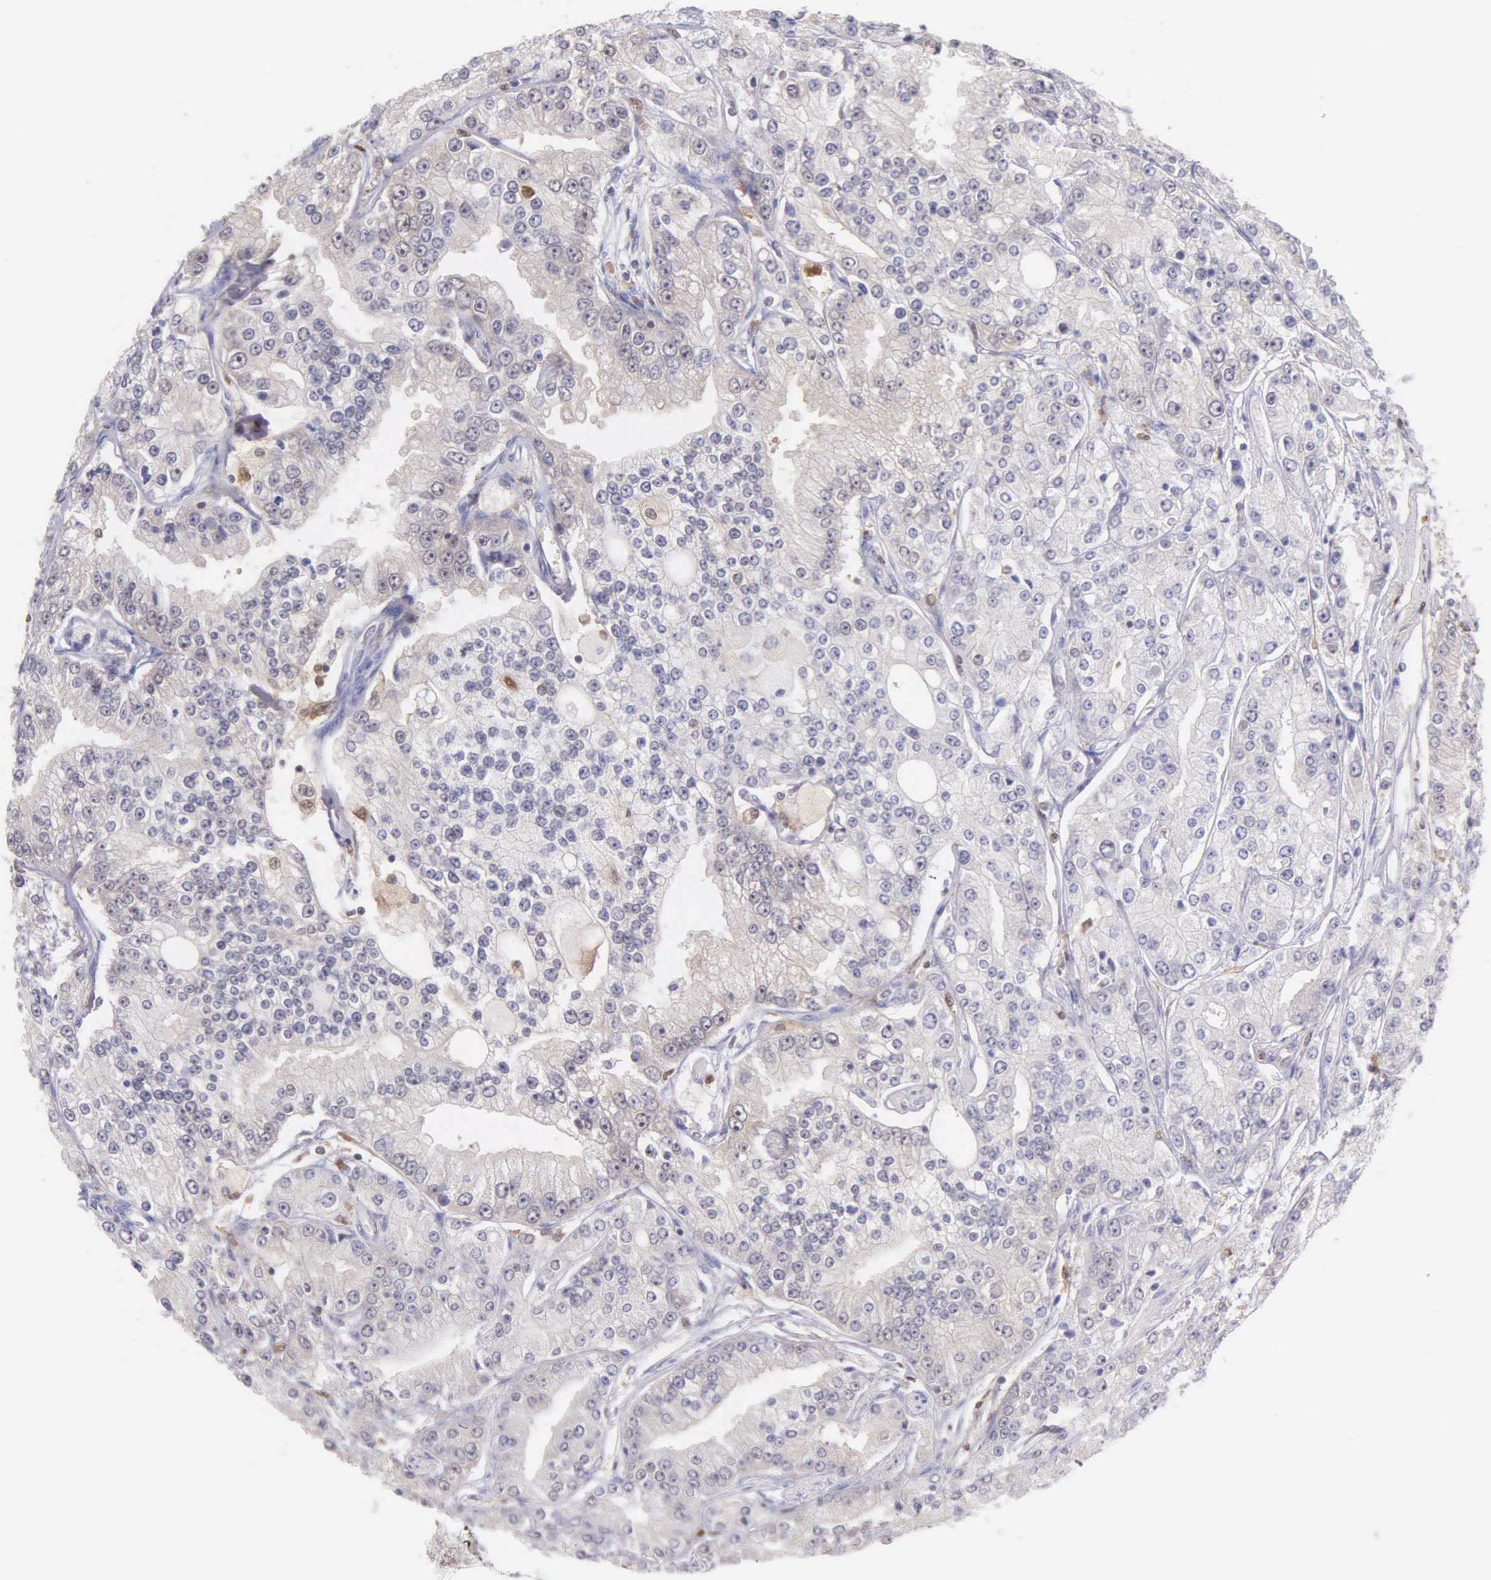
{"staining": {"intensity": "weak", "quantity": "<25%", "location": "cytoplasmic/membranous"}, "tissue": "prostate cancer", "cell_type": "Tumor cells", "image_type": "cancer", "snomed": [{"axis": "morphology", "description": "Adenocarcinoma, Medium grade"}, {"axis": "topography", "description": "Prostate"}], "caption": "Immunohistochemistry photomicrograph of prostate adenocarcinoma (medium-grade) stained for a protein (brown), which shows no staining in tumor cells.", "gene": "BID", "patient": {"sex": "male", "age": 72}}